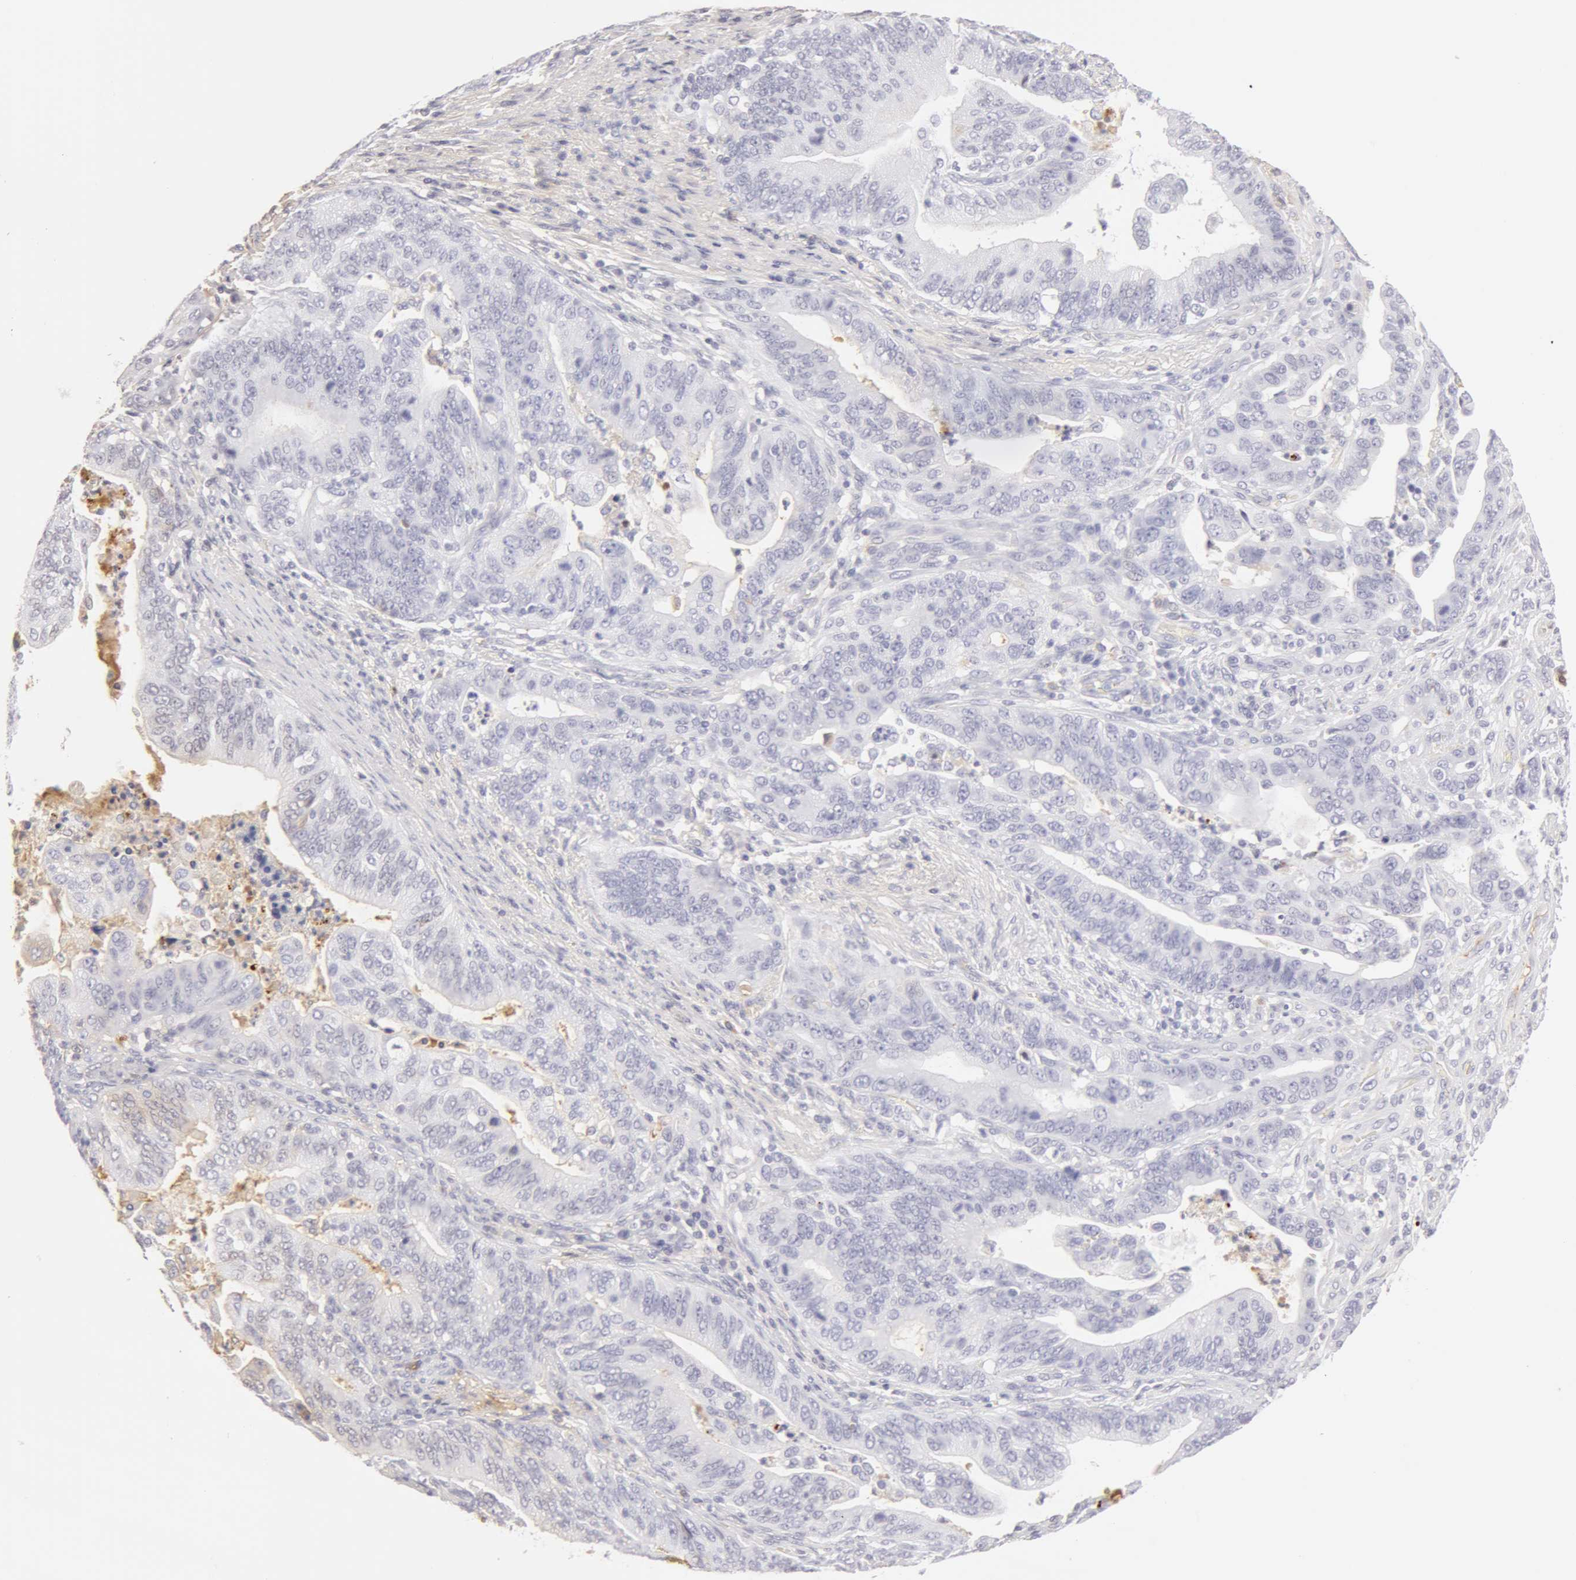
{"staining": {"intensity": "negative", "quantity": "none", "location": "none"}, "tissue": "stomach cancer", "cell_type": "Tumor cells", "image_type": "cancer", "snomed": [{"axis": "morphology", "description": "Adenocarcinoma, NOS"}, {"axis": "topography", "description": "Stomach, upper"}], "caption": "Immunohistochemical staining of stomach cancer demonstrates no significant positivity in tumor cells. The staining was performed using DAB (3,3'-diaminobenzidine) to visualize the protein expression in brown, while the nuclei were stained in blue with hematoxylin (Magnification: 20x).", "gene": "AHSG", "patient": {"sex": "female", "age": 50}}